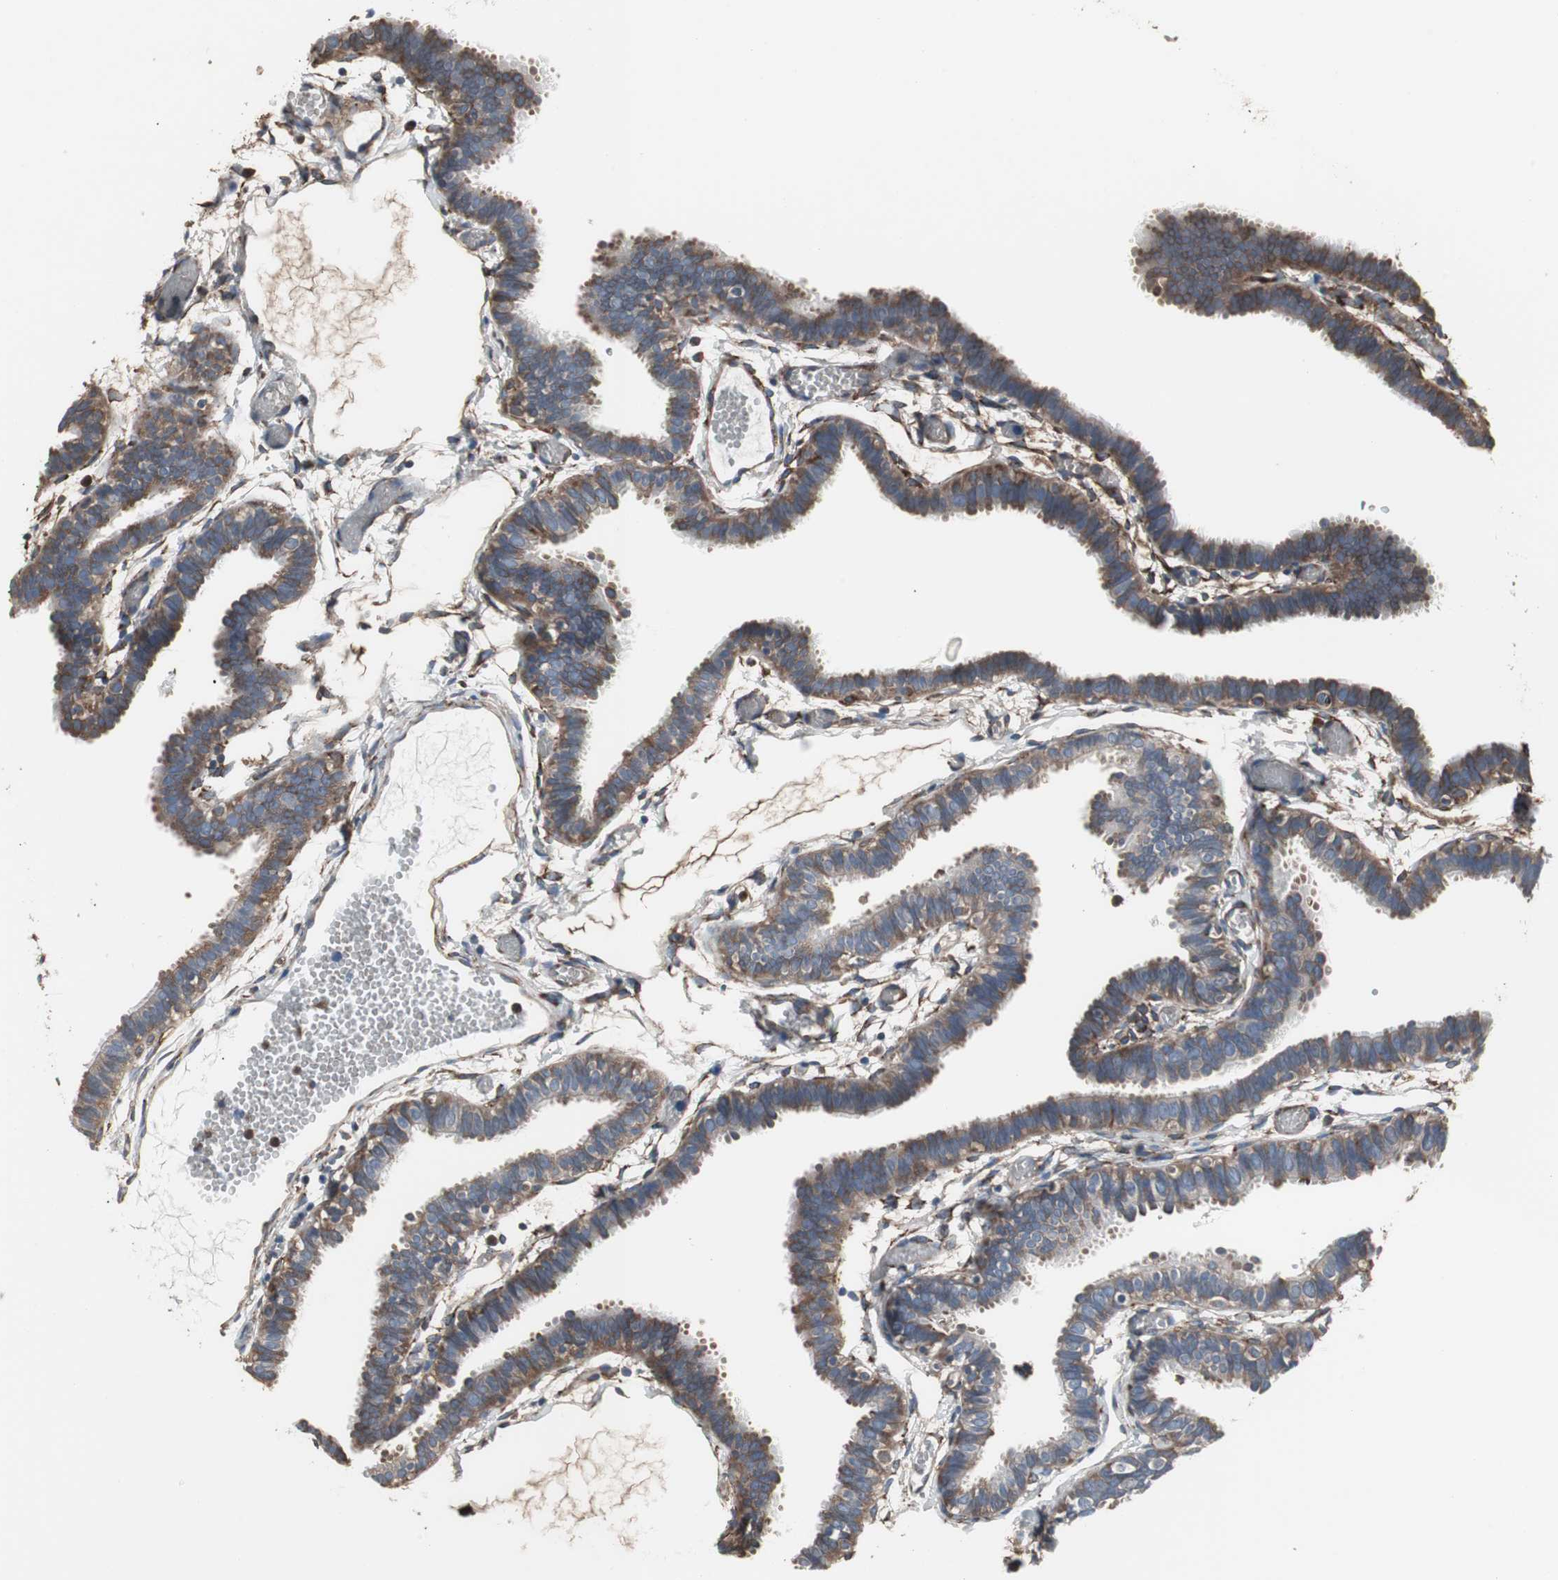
{"staining": {"intensity": "moderate", "quantity": ">75%", "location": "cytoplasmic/membranous"}, "tissue": "fallopian tube", "cell_type": "Glandular cells", "image_type": "normal", "snomed": [{"axis": "morphology", "description": "Normal tissue, NOS"}, {"axis": "topography", "description": "Fallopian tube"}], "caption": "The photomicrograph exhibits staining of benign fallopian tube, revealing moderate cytoplasmic/membranous protein staining (brown color) within glandular cells. Nuclei are stained in blue.", "gene": "CALU", "patient": {"sex": "female", "age": 29}}